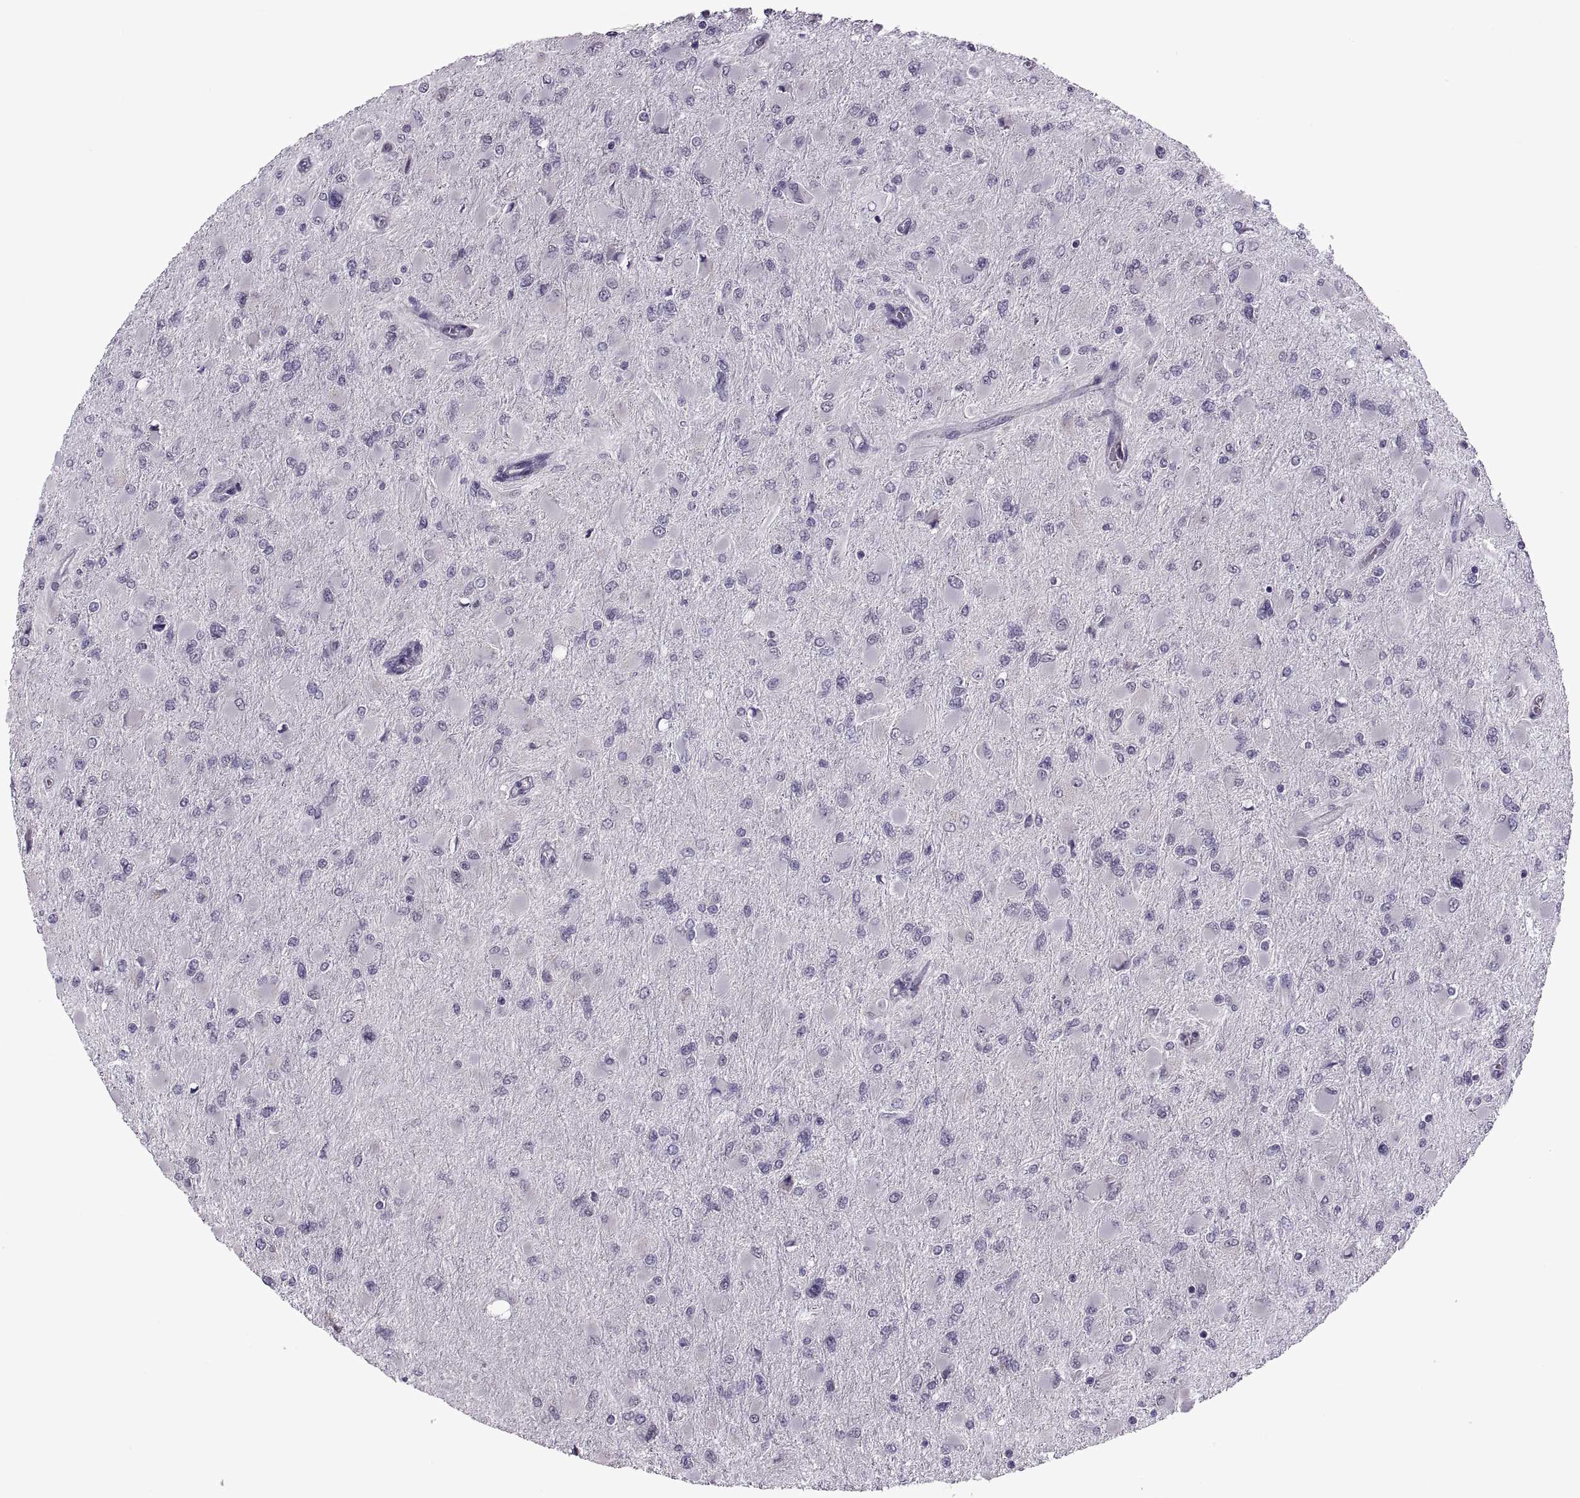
{"staining": {"intensity": "negative", "quantity": "none", "location": "none"}, "tissue": "glioma", "cell_type": "Tumor cells", "image_type": "cancer", "snomed": [{"axis": "morphology", "description": "Glioma, malignant, High grade"}, {"axis": "topography", "description": "Cerebral cortex"}], "caption": "High power microscopy photomicrograph of an IHC image of malignant high-grade glioma, revealing no significant positivity in tumor cells.", "gene": "PRSS37", "patient": {"sex": "female", "age": 36}}